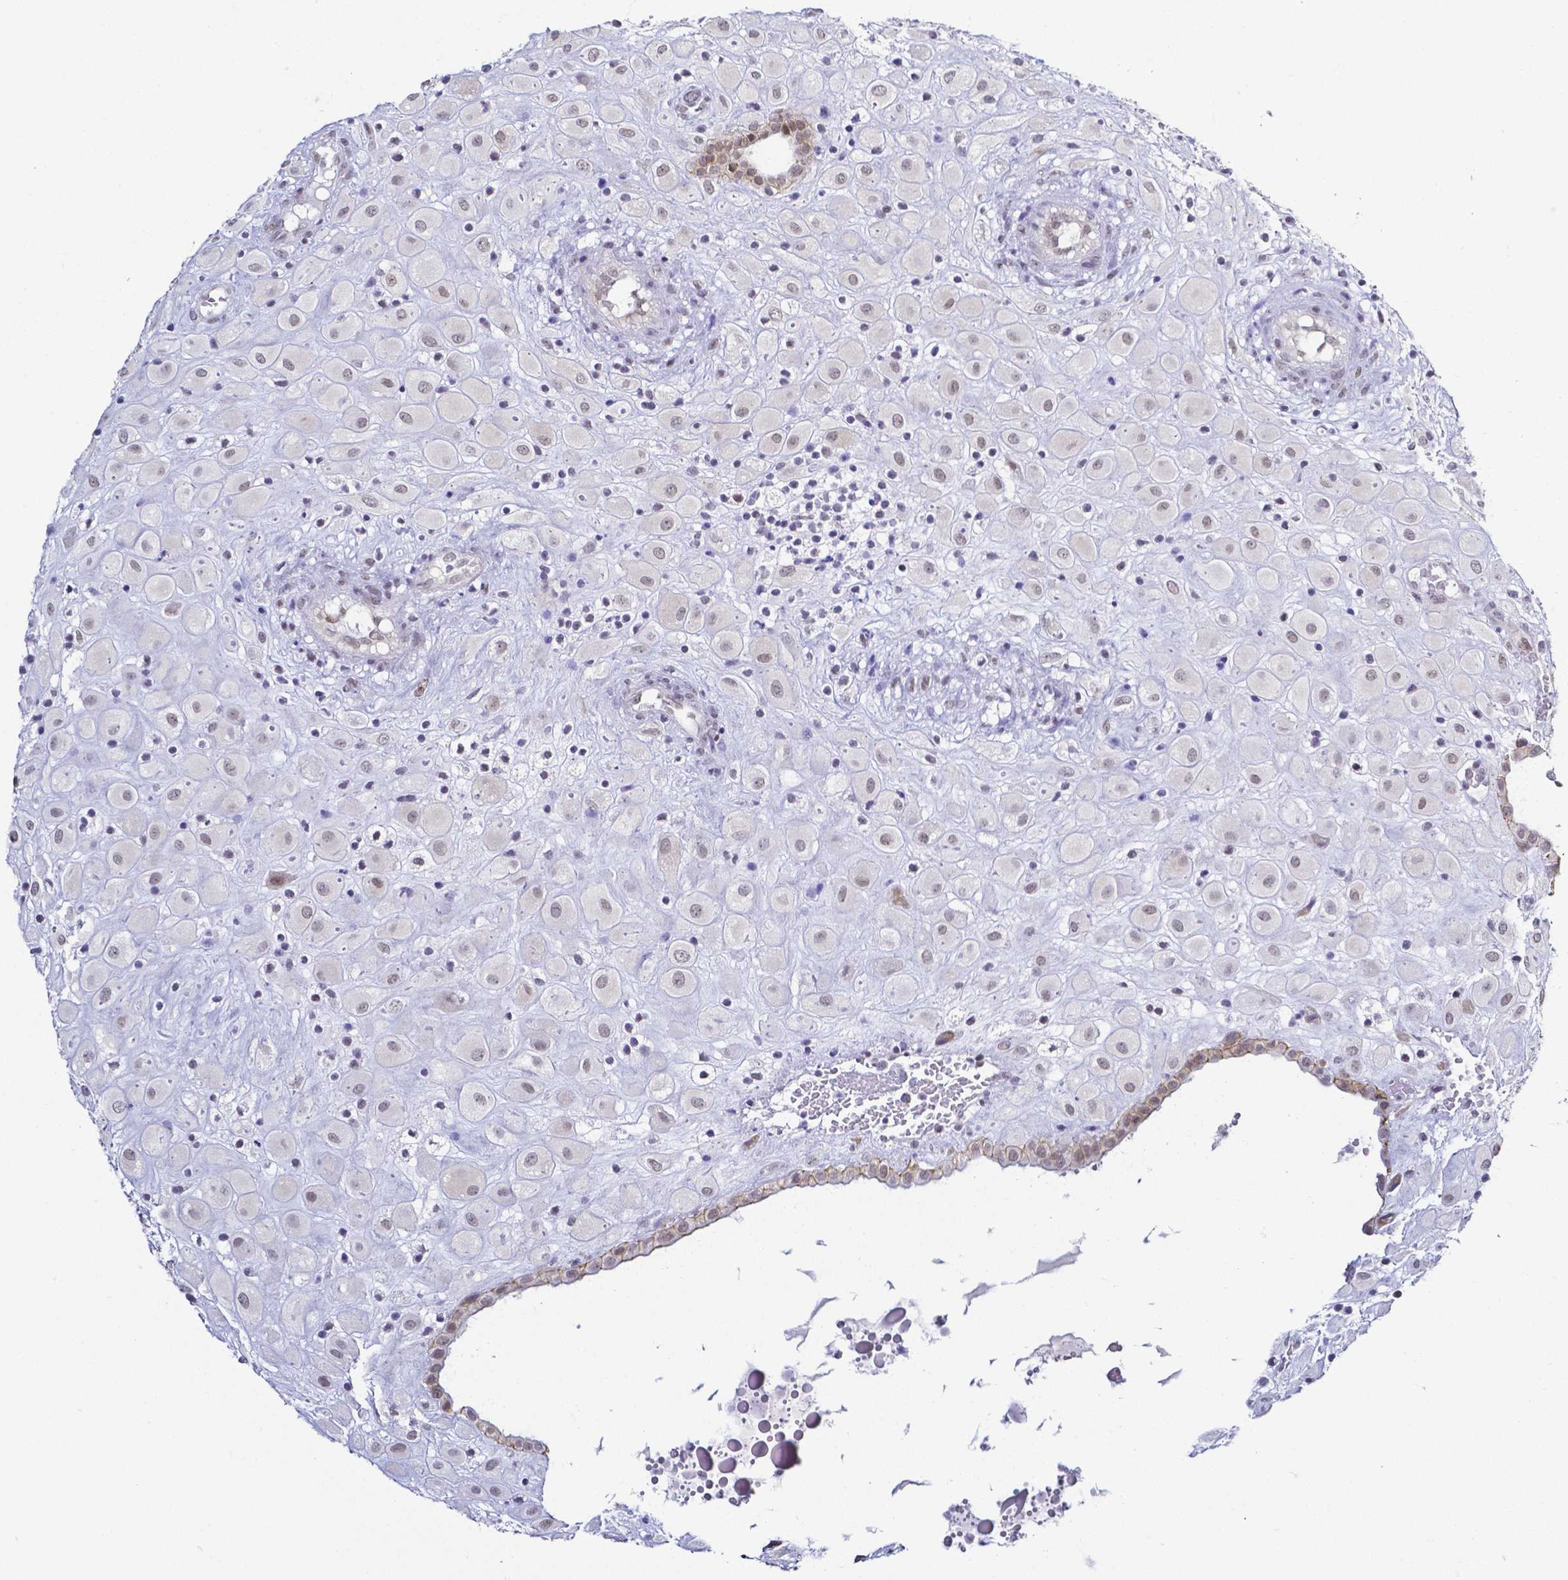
{"staining": {"intensity": "weak", "quantity": "<25%", "location": "nuclear"}, "tissue": "placenta", "cell_type": "Decidual cells", "image_type": "normal", "snomed": [{"axis": "morphology", "description": "Normal tissue, NOS"}, {"axis": "topography", "description": "Placenta"}], "caption": "IHC of unremarkable placenta demonstrates no positivity in decidual cells. (DAB immunohistochemistry with hematoxylin counter stain).", "gene": "FAM83G", "patient": {"sex": "female", "age": 24}}